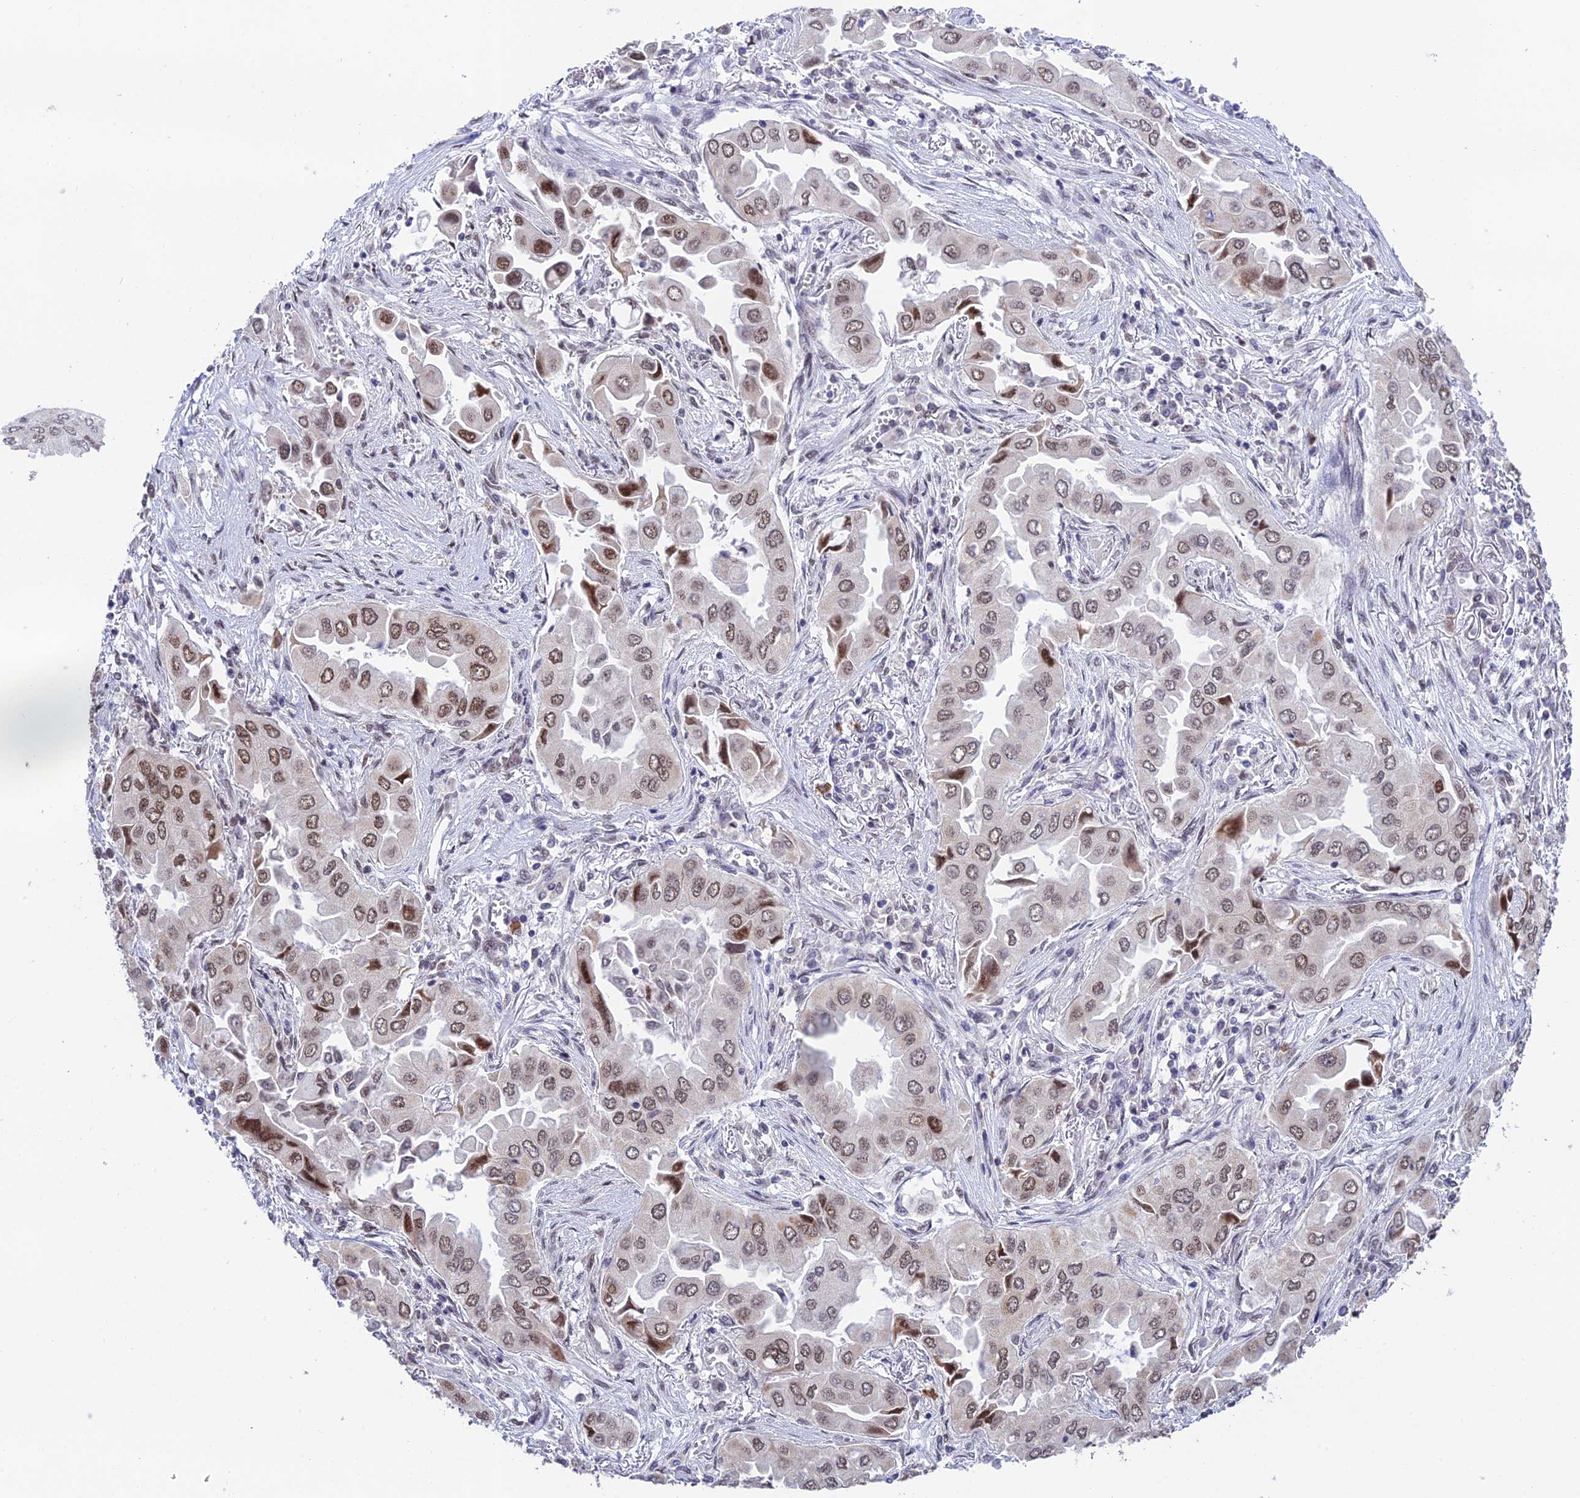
{"staining": {"intensity": "weak", "quantity": "25%-75%", "location": "nuclear"}, "tissue": "lung cancer", "cell_type": "Tumor cells", "image_type": "cancer", "snomed": [{"axis": "morphology", "description": "Adenocarcinoma, NOS"}, {"axis": "topography", "description": "Lung"}], "caption": "The micrograph exhibits a brown stain indicating the presence of a protein in the nuclear of tumor cells in lung cancer.", "gene": "THOC7", "patient": {"sex": "female", "age": 76}}